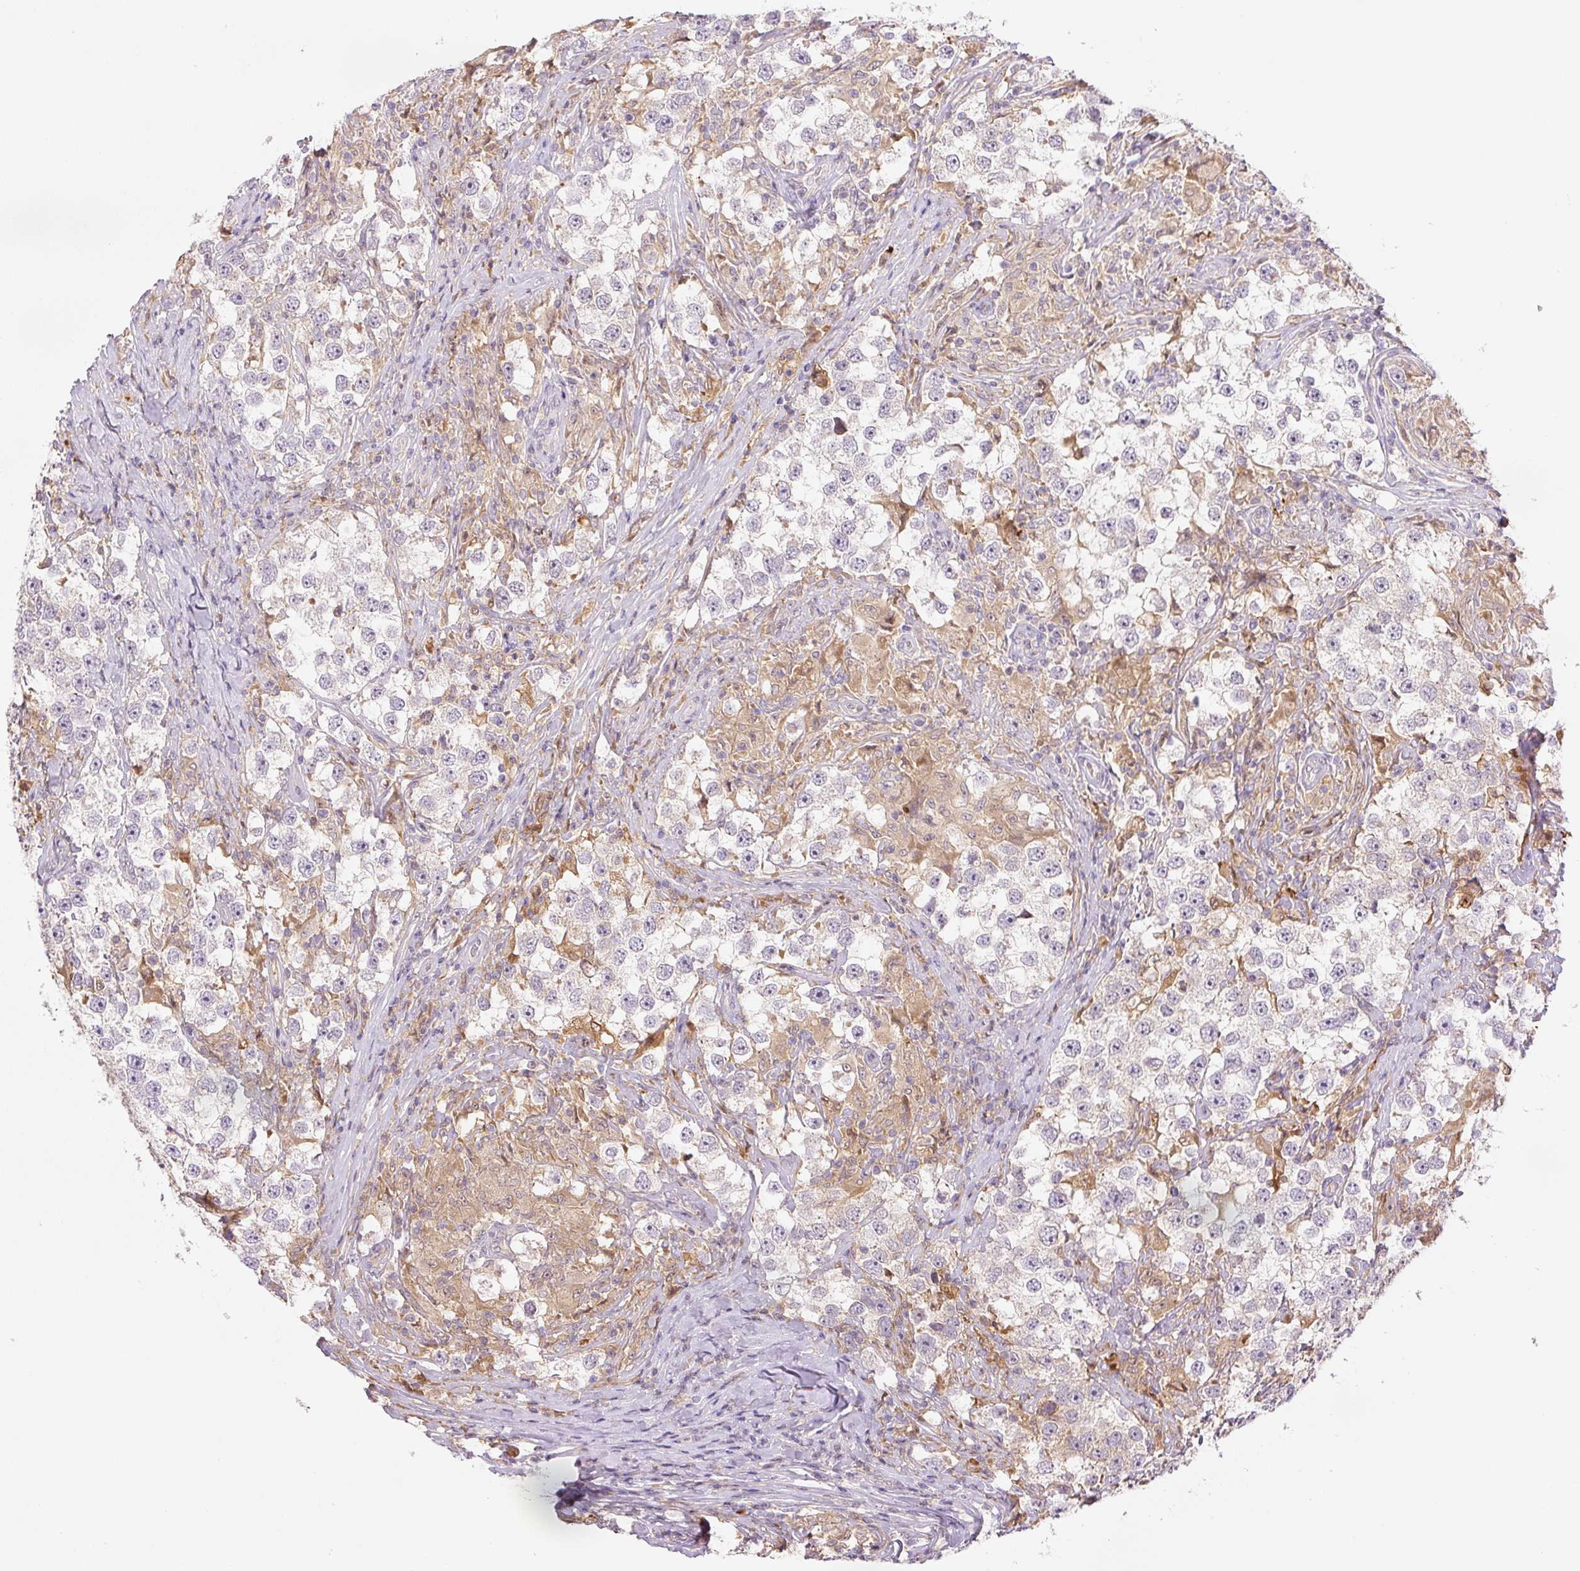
{"staining": {"intensity": "negative", "quantity": "none", "location": "none"}, "tissue": "testis cancer", "cell_type": "Tumor cells", "image_type": "cancer", "snomed": [{"axis": "morphology", "description": "Seminoma, NOS"}, {"axis": "topography", "description": "Testis"}], "caption": "Testis seminoma was stained to show a protein in brown. There is no significant expression in tumor cells. Brightfield microscopy of IHC stained with DAB (brown) and hematoxylin (blue), captured at high magnification.", "gene": "SPSB2", "patient": {"sex": "male", "age": 46}}